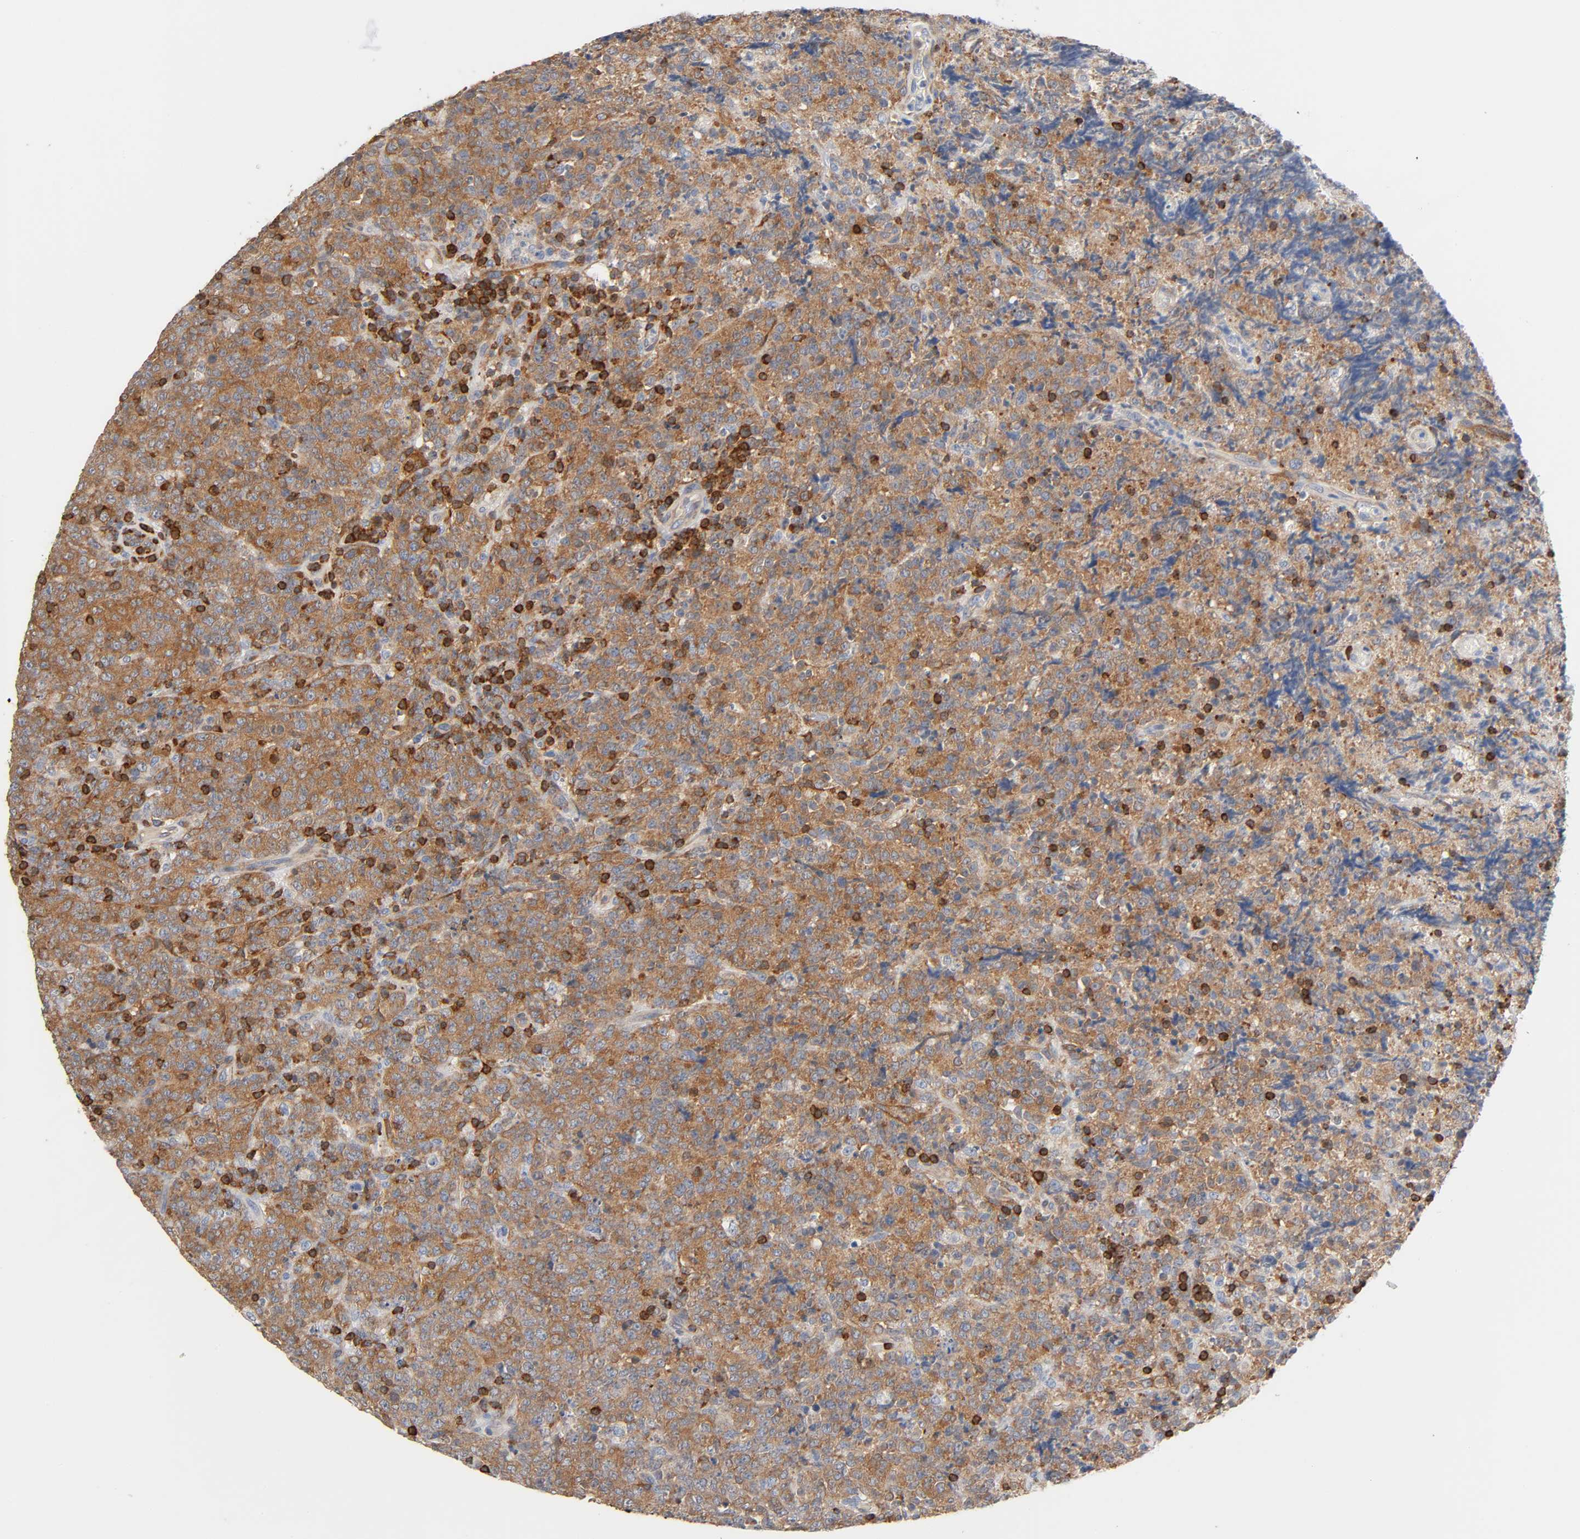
{"staining": {"intensity": "moderate", "quantity": ">75%", "location": "cytoplasmic/membranous"}, "tissue": "lymphoma", "cell_type": "Tumor cells", "image_type": "cancer", "snomed": [{"axis": "morphology", "description": "Malignant lymphoma, non-Hodgkin's type, High grade"}, {"axis": "topography", "description": "Tonsil"}], "caption": "Malignant lymphoma, non-Hodgkin's type (high-grade) tissue shows moderate cytoplasmic/membranous staining in approximately >75% of tumor cells, visualized by immunohistochemistry.", "gene": "BIN1", "patient": {"sex": "female", "age": 36}}